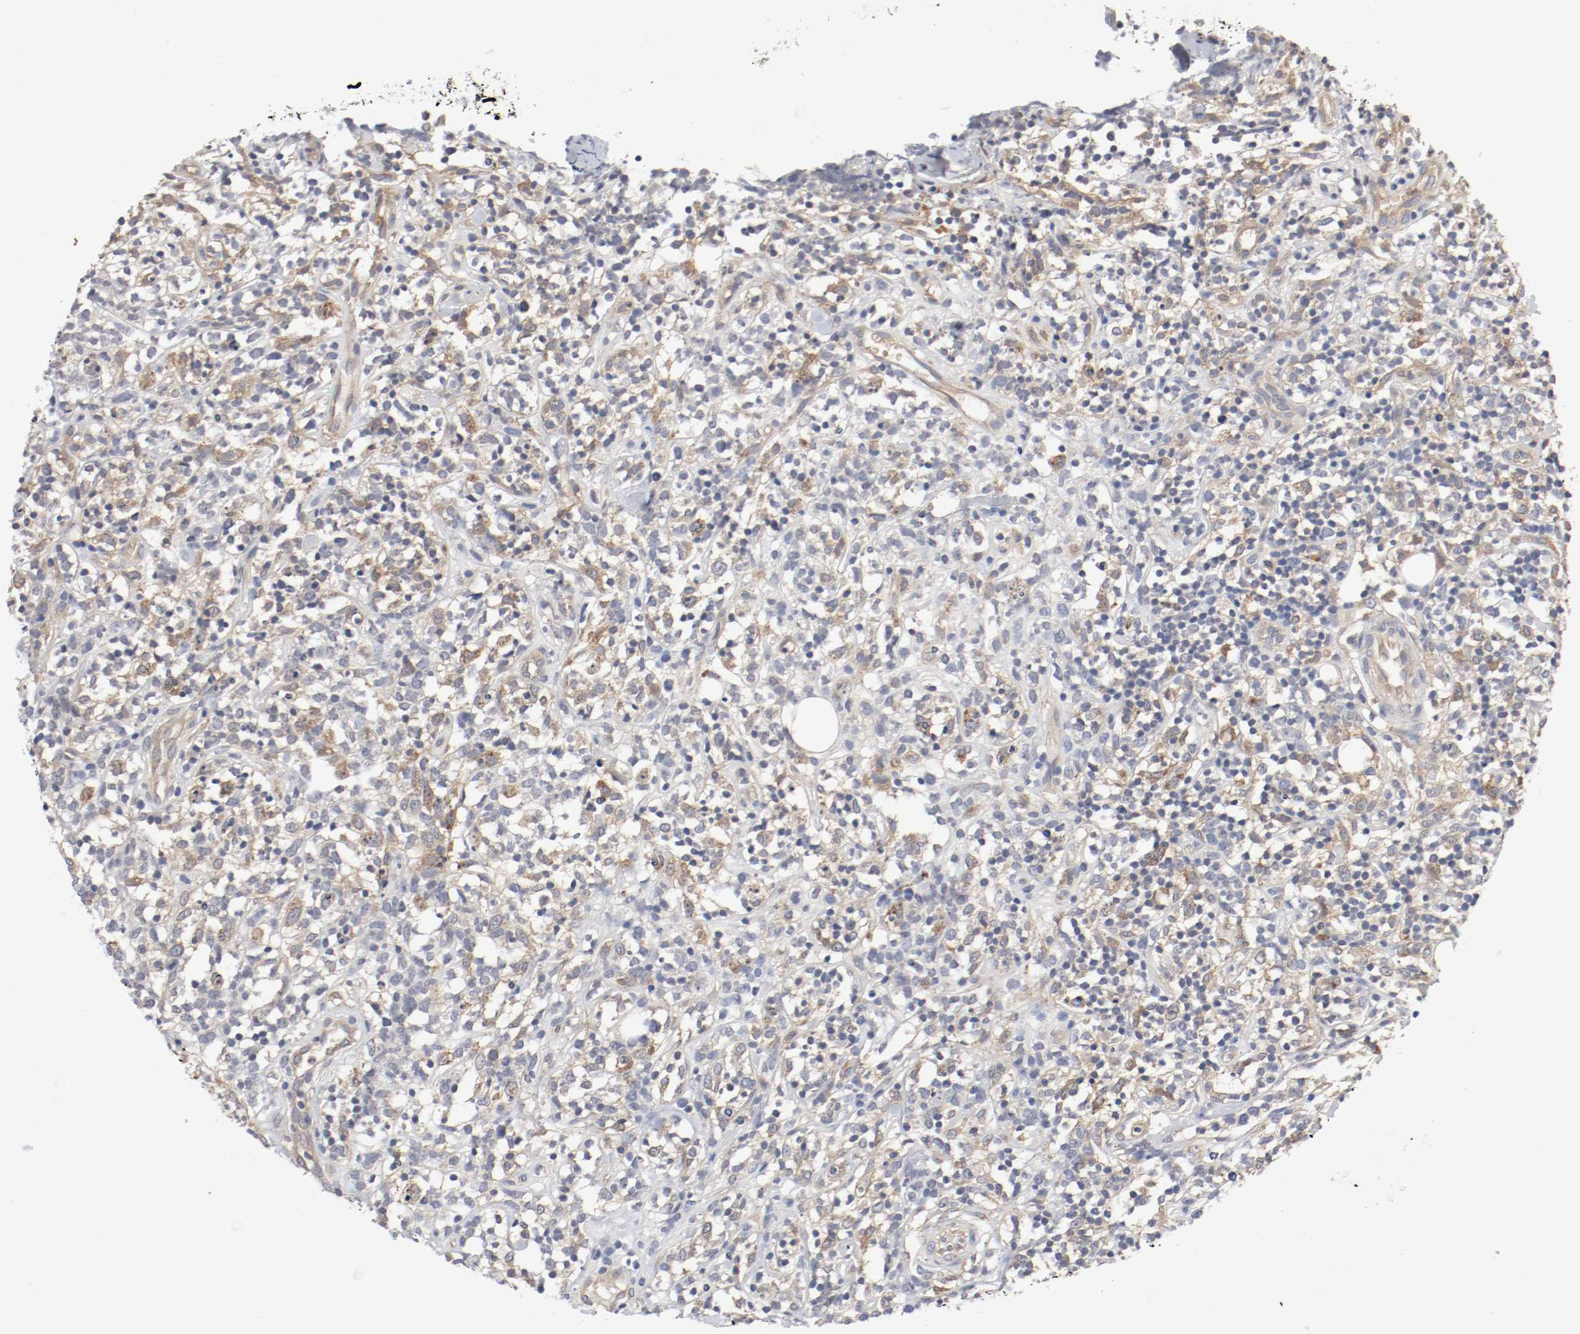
{"staining": {"intensity": "weak", "quantity": ">75%", "location": "cytoplasmic/membranous"}, "tissue": "lymphoma", "cell_type": "Tumor cells", "image_type": "cancer", "snomed": [{"axis": "morphology", "description": "Malignant lymphoma, non-Hodgkin's type, High grade"}, {"axis": "topography", "description": "Lymph node"}], "caption": "High-grade malignant lymphoma, non-Hodgkin's type stained with a protein marker reveals weak staining in tumor cells.", "gene": "REN", "patient": {"sex": "female", "age": 73}}